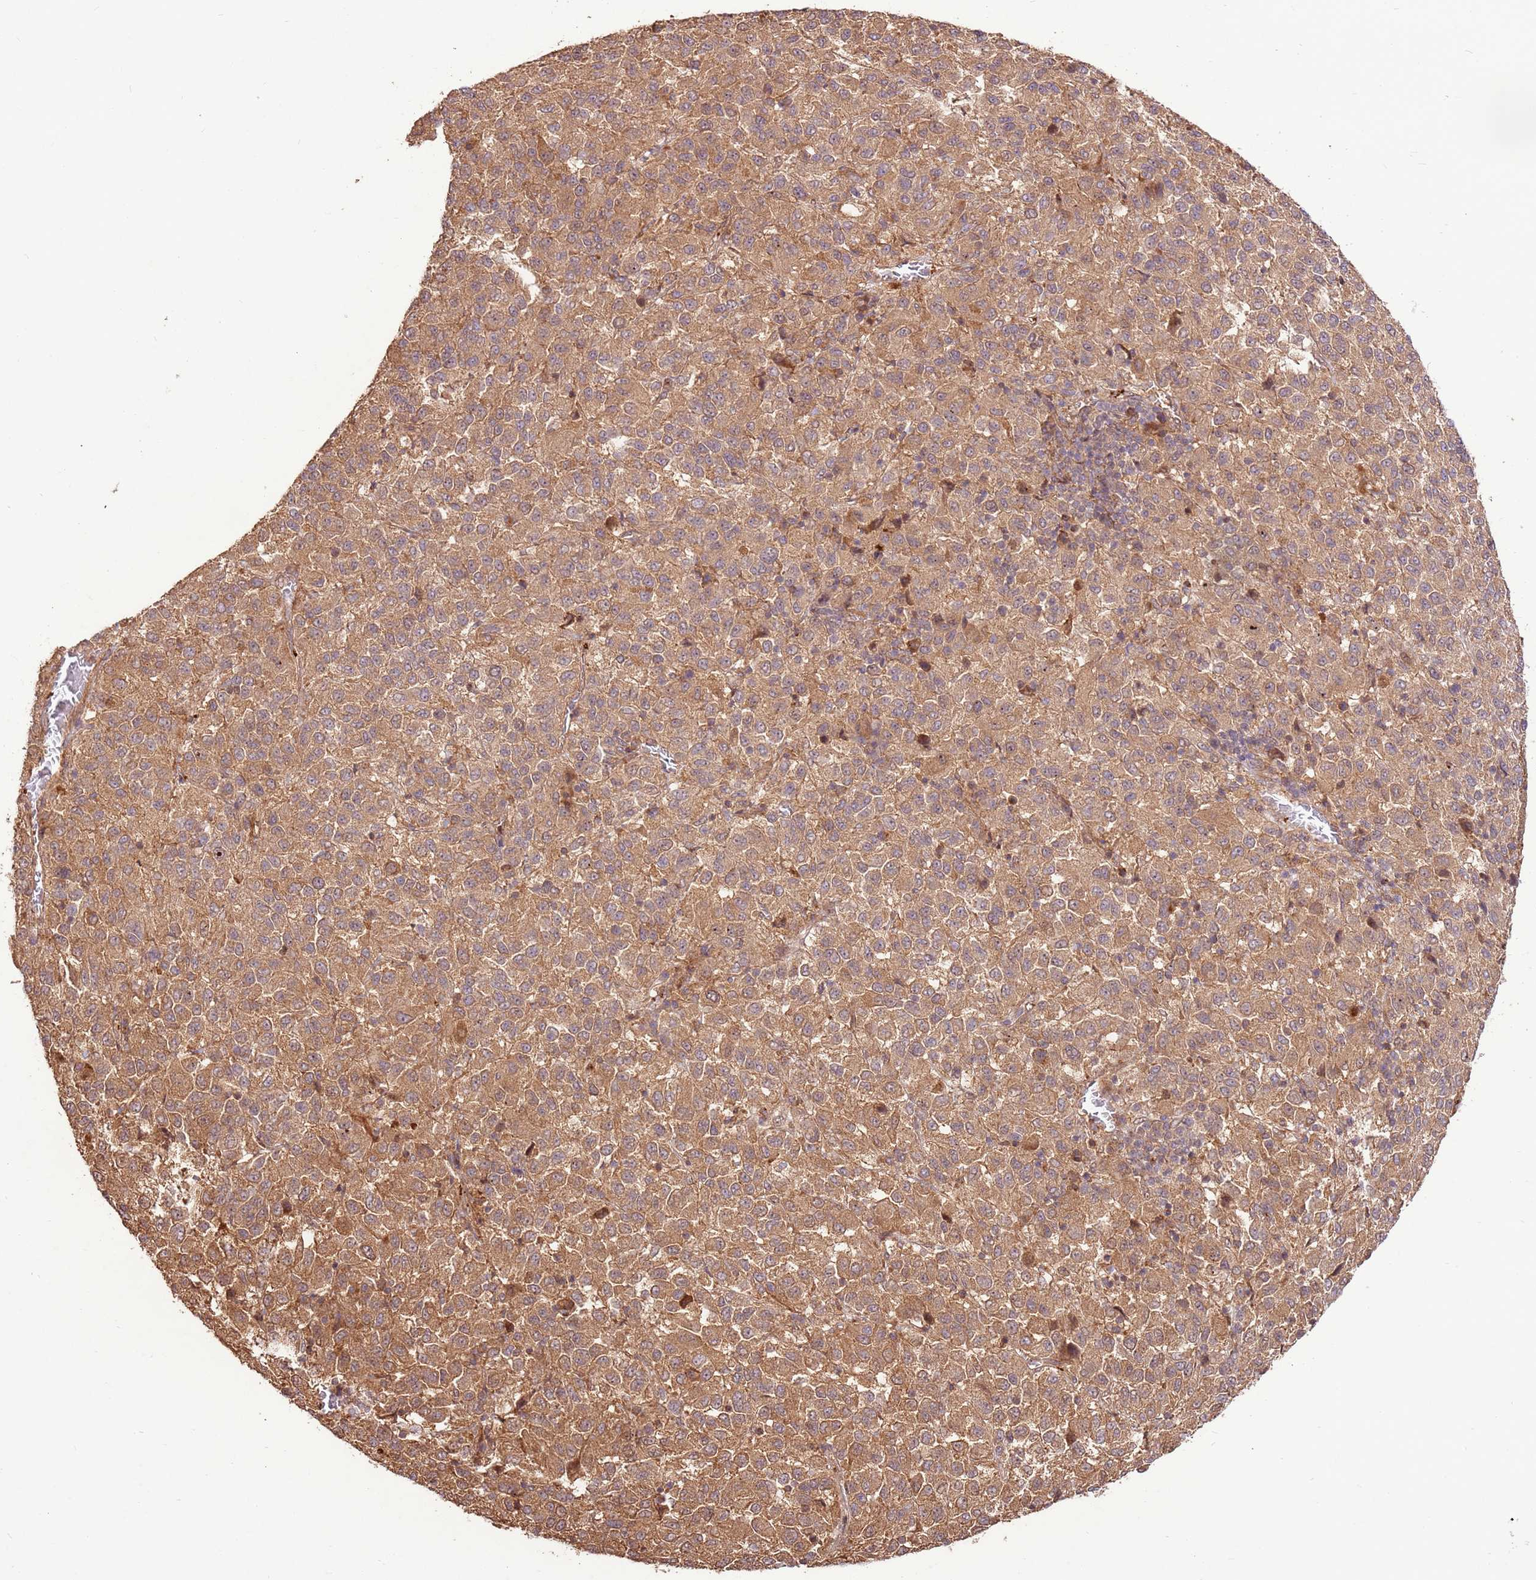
{"staining": {"intensity": "moderate", "quantity": ">75%", "location": "cytoplasmic/membranous,nuclear"}, "tissue": "melanoma", "cell_type": "Tumor cells", "image_type": "cancer", "snomed": [{"axis": "morphology", "description": "Malignant melanoma, Metastatic site"}, {"axis": "topography", "description": "Lung"}], "caption": "Malignant melanoma (metastatic site) stained with a brown dye exhibits moderate cytoplasmic/membranous and nuclear positive staining in about >75% of tumor cells.", "gene": "CCDC112", "patient": {"sex": "male", "age": 64}}